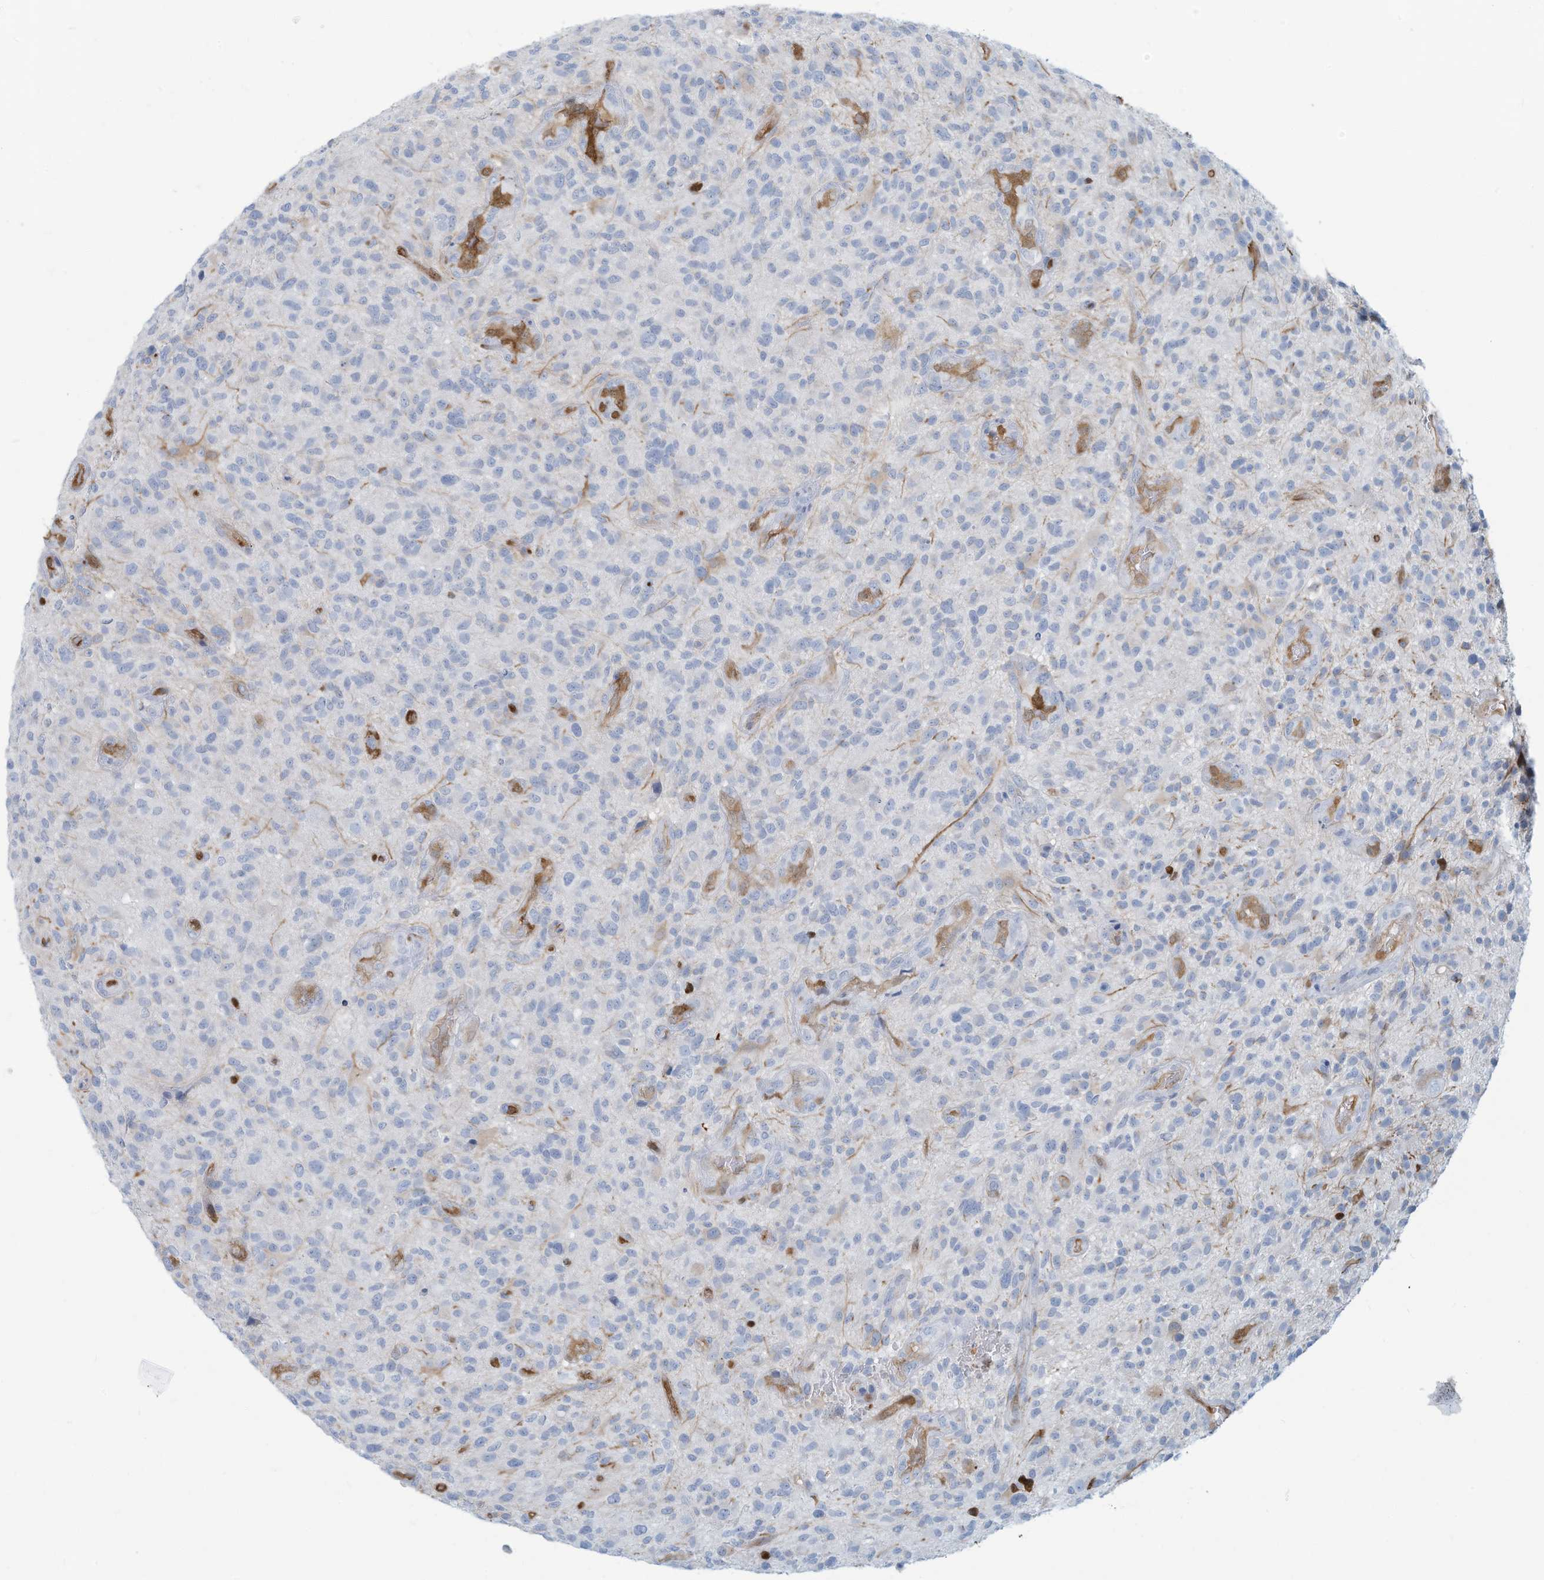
{"staining": {"intensity": "negative", "quantity": "none", "location": "none"}, "tissue": "glioma", "cell_type": "Tumor cells", "image_type": "cancer", "snomed": [{"axis": "morphology", "description": "Glioma, malignant, High grade"}, {"axis": "topography", "description": "Brain"}], "caption": "This is a micrograph of immunohistochemistry staining of glioma, which shows no staining in tumor cells.", "gene": "ERI2", "patient": {"sex": "male", "age": 47}}